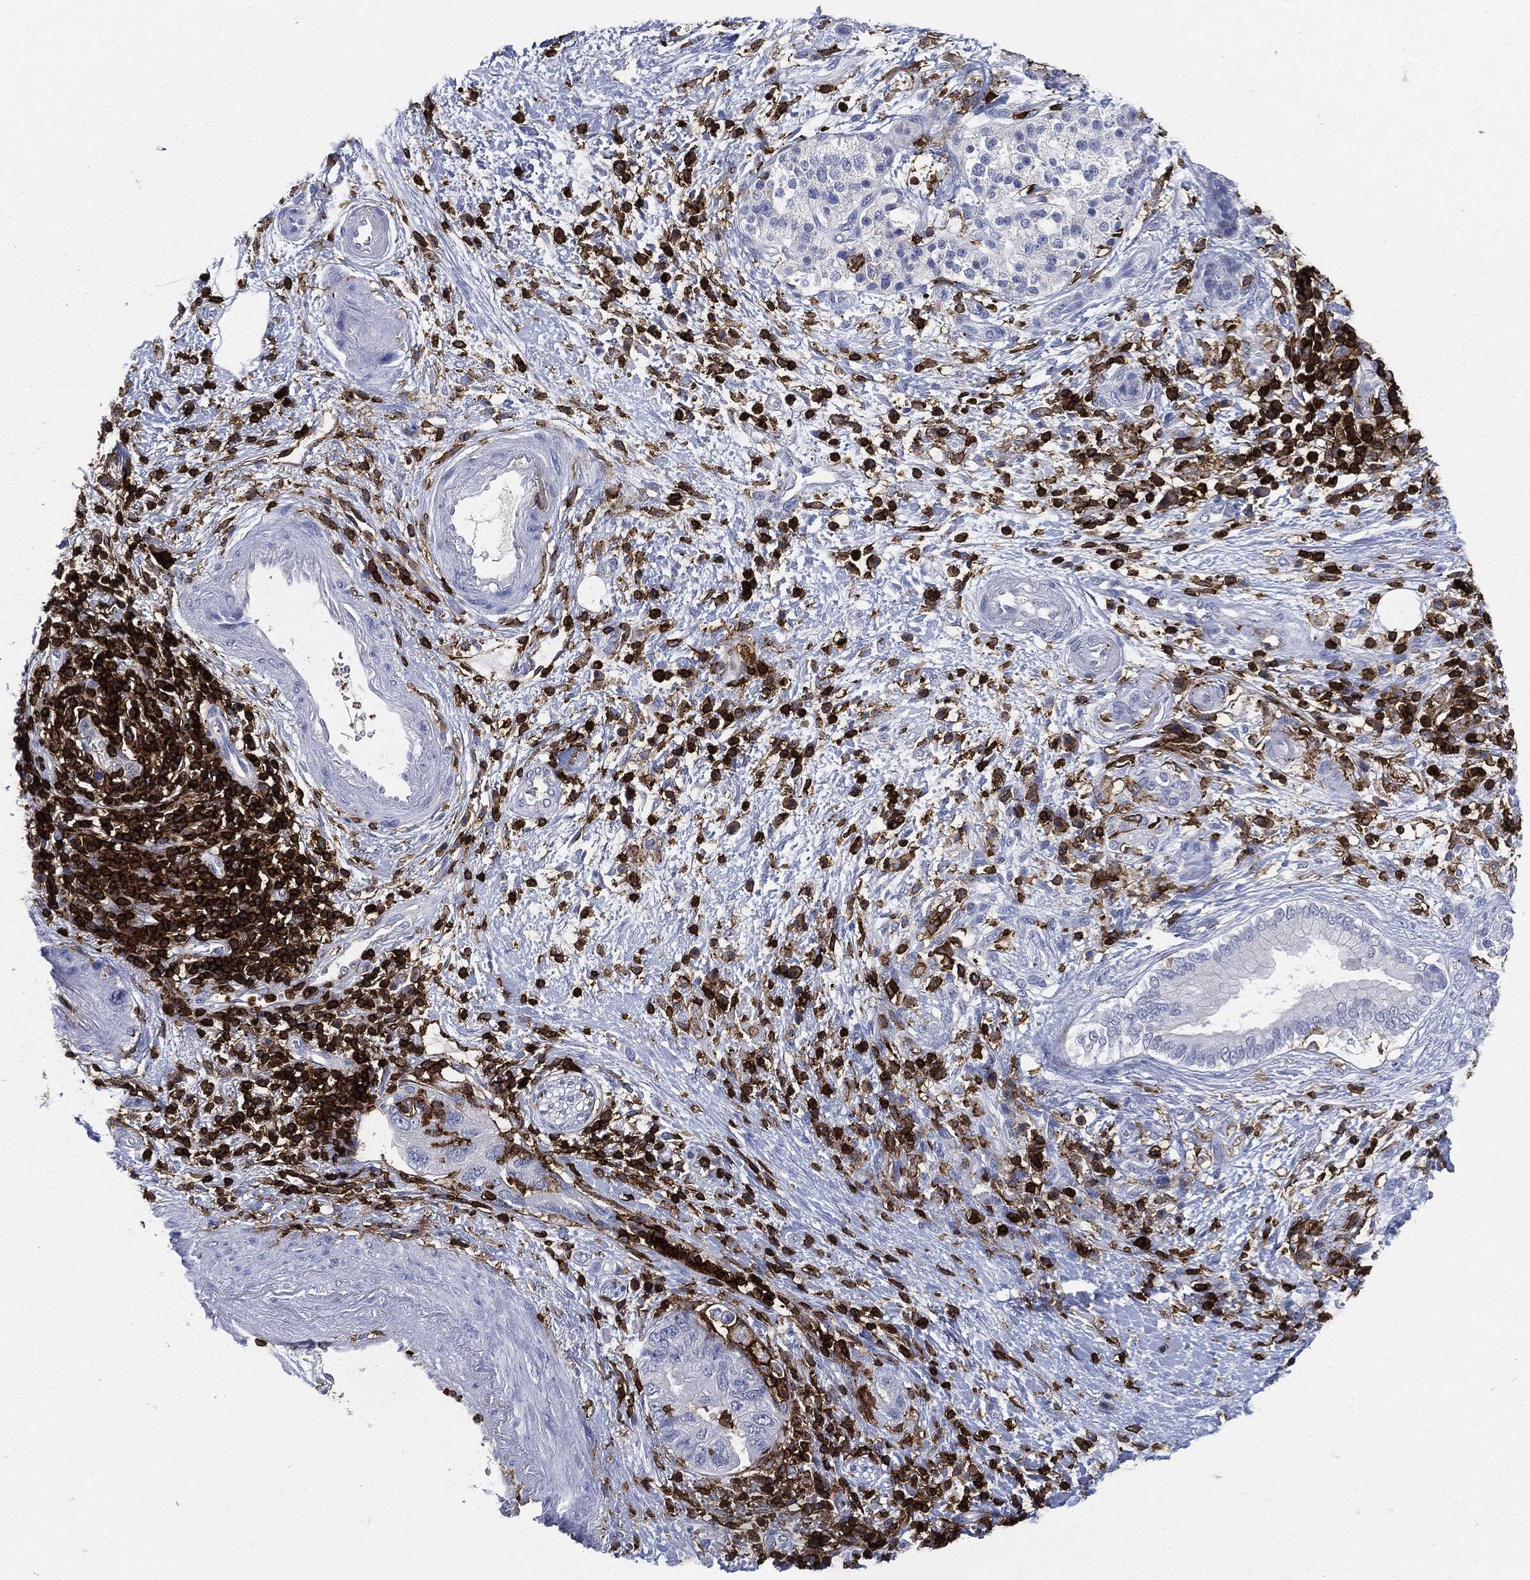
{"staining": {"intensity": "negative", "quantity": "none", "location": "none"}, "tissue": "pancreatic cancer", "cell_type": "Tumor cells", "image_type": "cancer", "snomed": [{"axis": "morphology", "description": "Adenocarcinoma, NOS"}, {"axis": "topography", "description": "Pancreas"}], "caption": "This is an immunohistochemistry photomicrograph of pancreatic cancer (adenocarcinoma). There is no expression in tumor cells.", "gene": "PTPRC", "patient": {"sex": "female", "age": 73}}